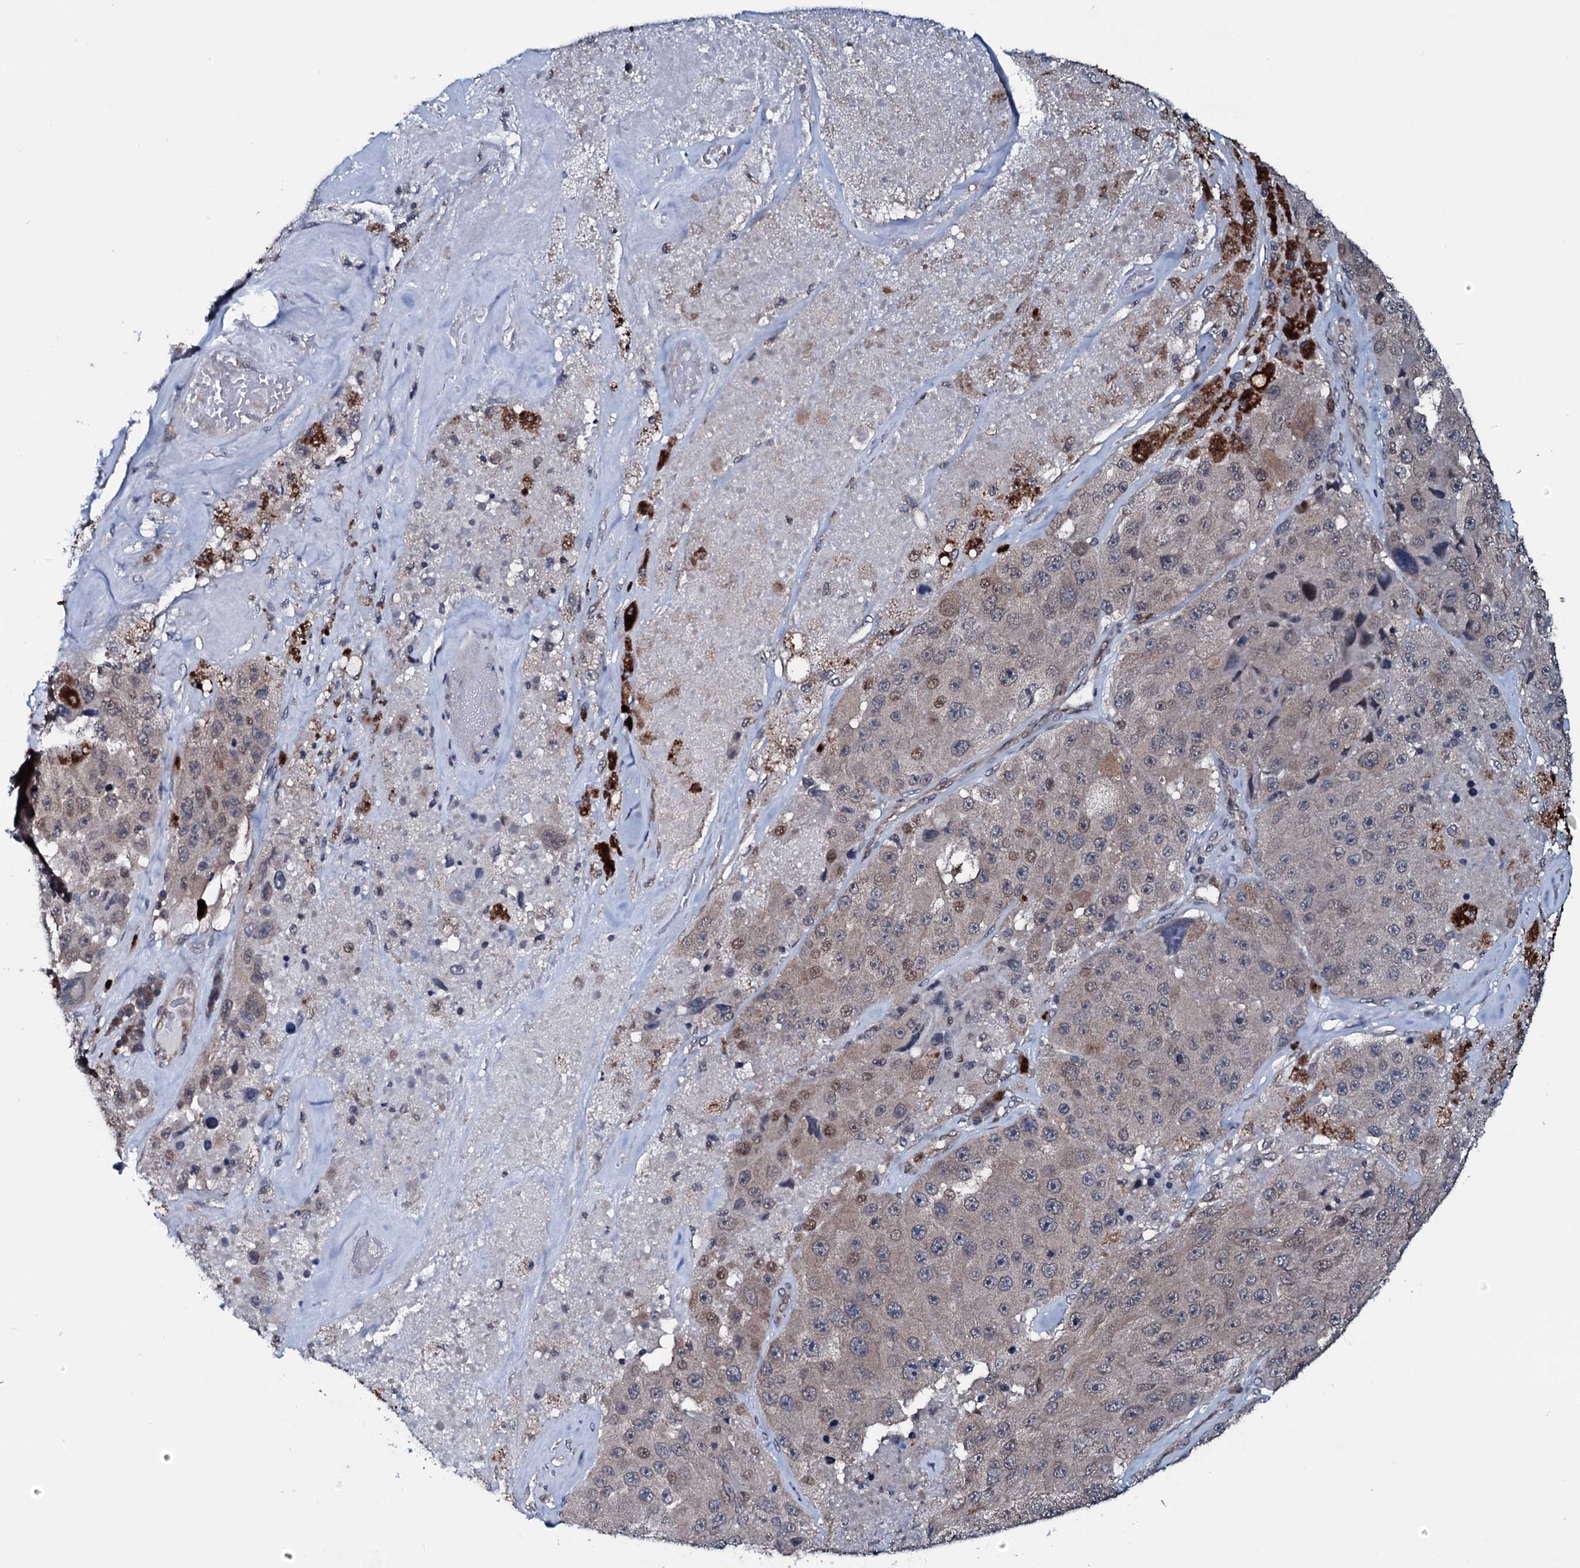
{"staining": {"intensity": "moderate", "quantity": "<25%", "location": "cytoplasmic/membranous,nuclear"}, "tissue": "melanoma", "cell_type": "Tumor cells", "image_type": "cancer", "snomed": [{"axis": "morphology", "description": "Malignant melanoma, Metastatic site"}, {"axis": "topography", "description": "Lymph node"}], "caption": "Protein staining by immunohistochemistry displays moderate cytoplasmic/membranous and nuclear expression in approximately <25% of tumor cells in malignant melanoma (metastatic site).", "gene": "OGFOD2", "patient": {"sex": "male", "age": 62}}